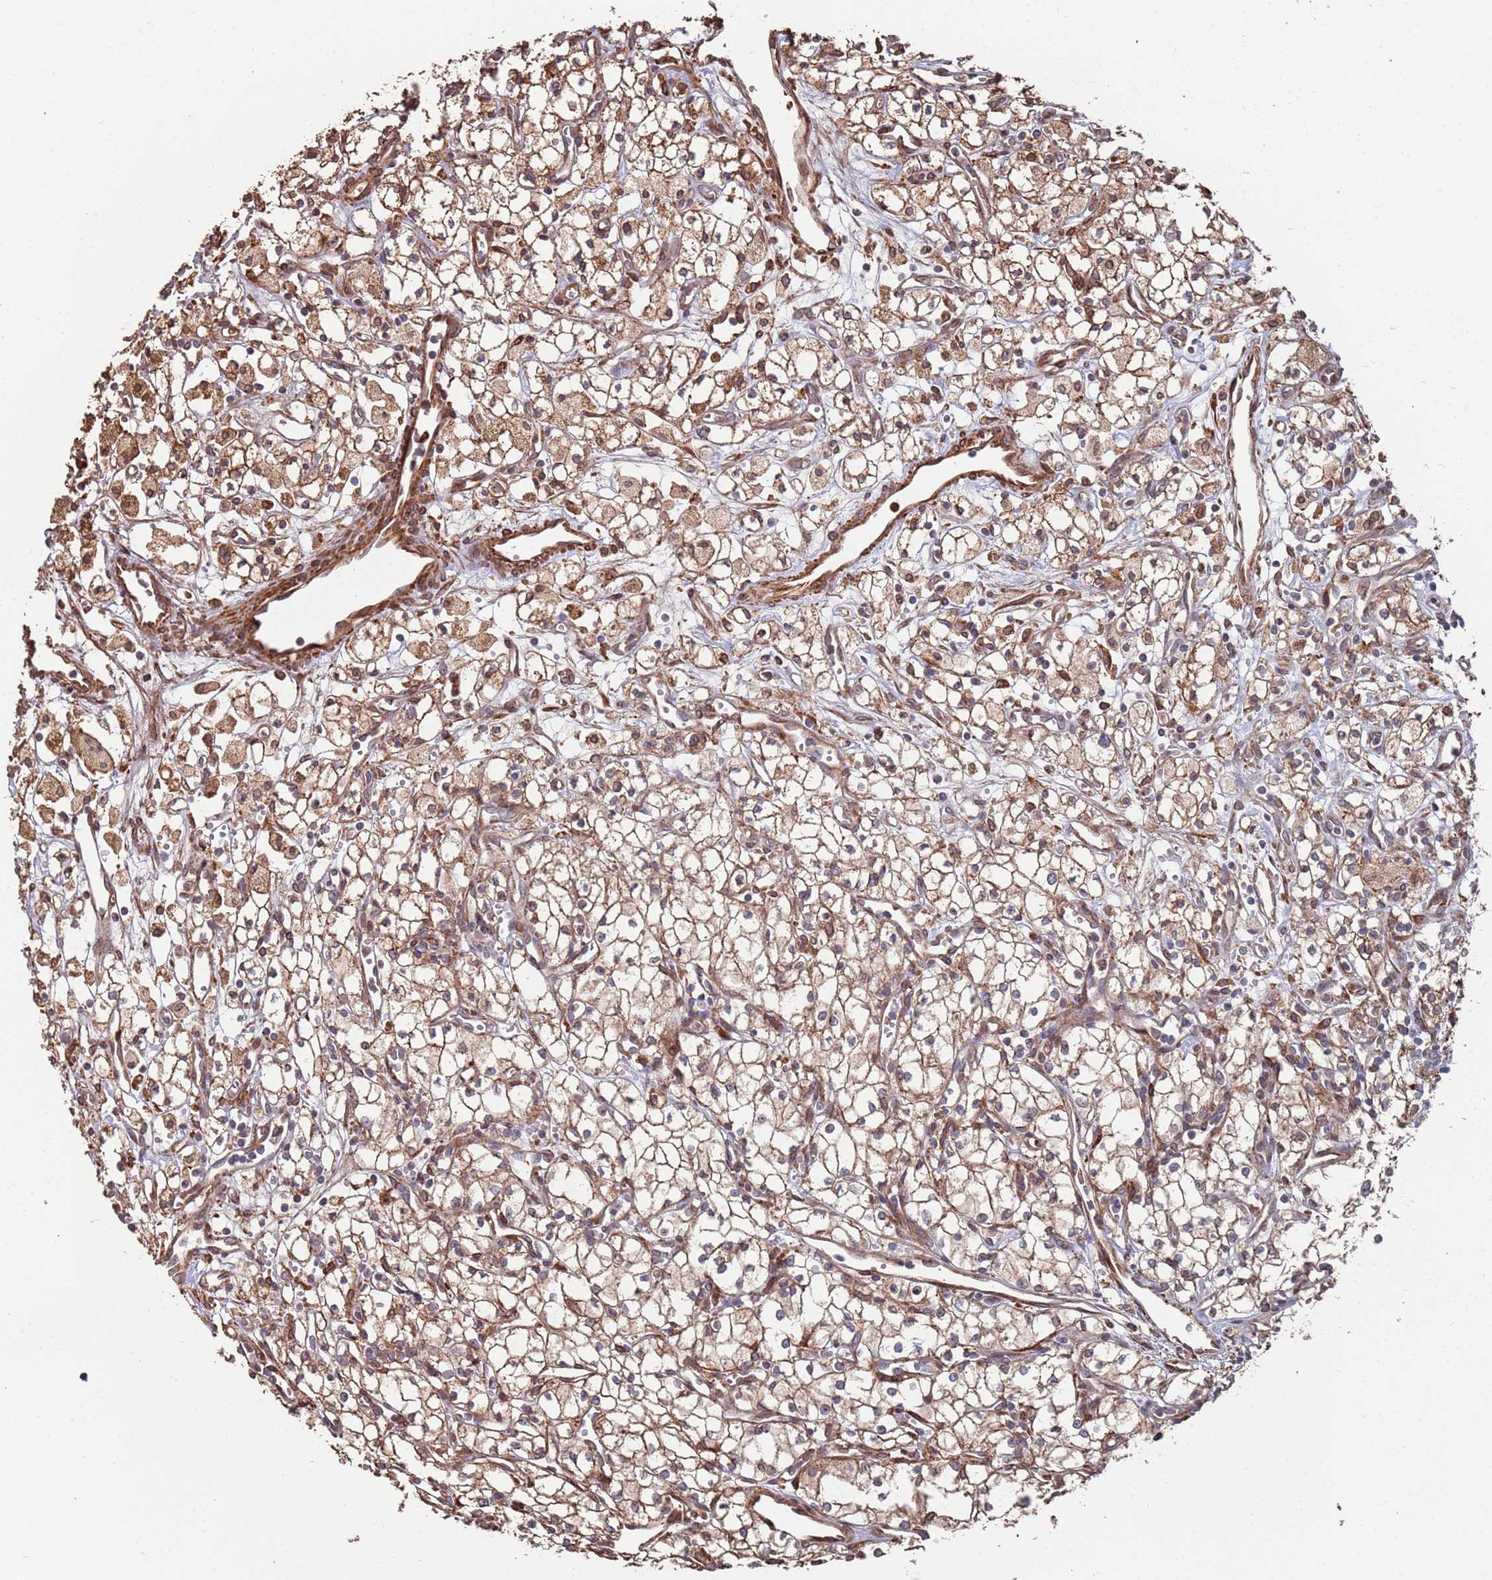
{"staining": {"intensity": "strong", "quantity": ">75%", "location": "cytoplasmic/membranous"}, "tissue": "renal cancer", "cell_type": "Tumor cells", "image_type": "cancer", "snomed": [{"axis": "morphology", "description": "Adenocarcinoma, NOS"}, {"axis": "topography", "description": "Kidney"}], "caption": "Immunohistochemical staining of renal cancer shows high levels of strong cytoplasmic/membranous protein staining in about >75% of tumor cells.", "gene": "LACC1", "patient": {"sex": "male", "age": 59}}